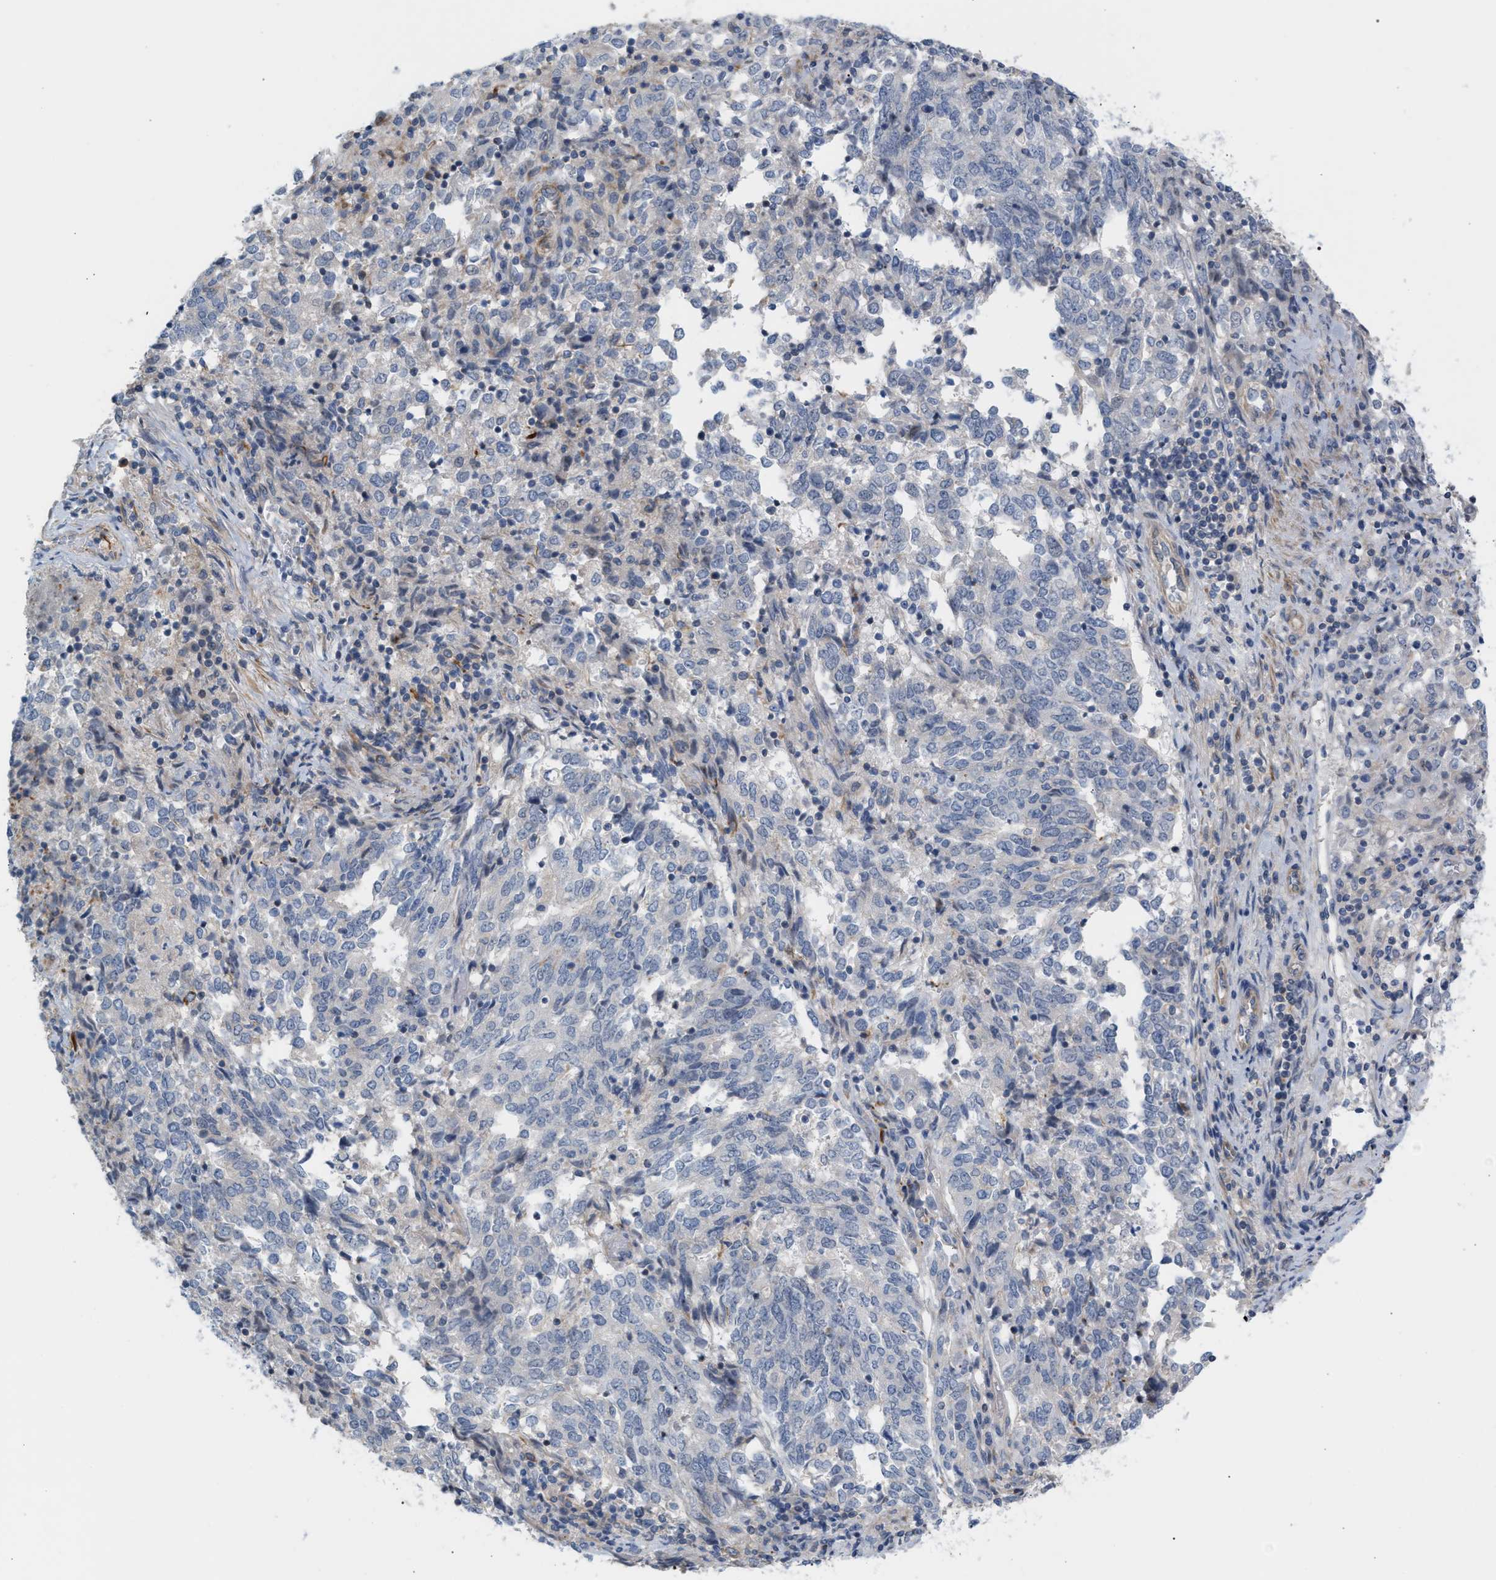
{"staining": {"intensity": "negative", "quantity": "none", "location": "none"}, "tissue": "endometrial cancer", "cell_type": "Tumor cells", "image_type": "cancer", "snomed": [{"axis": "morphology", "description": "Adenocarcinoma, NOS"}, {"axis": "topography", "description": "Endometrium"}], "caption": "Immunohistochemical staining of endometrial cancer demonstrates no significant staining in tumor cells. (Stains: DAB immunohistochemistry (IHC) with hematoxylin counter stain, Microscopy: brightfield microscopy at high magnification).", "gene": "LRCH1", "patient": {"sex": "female", "age": 80}}